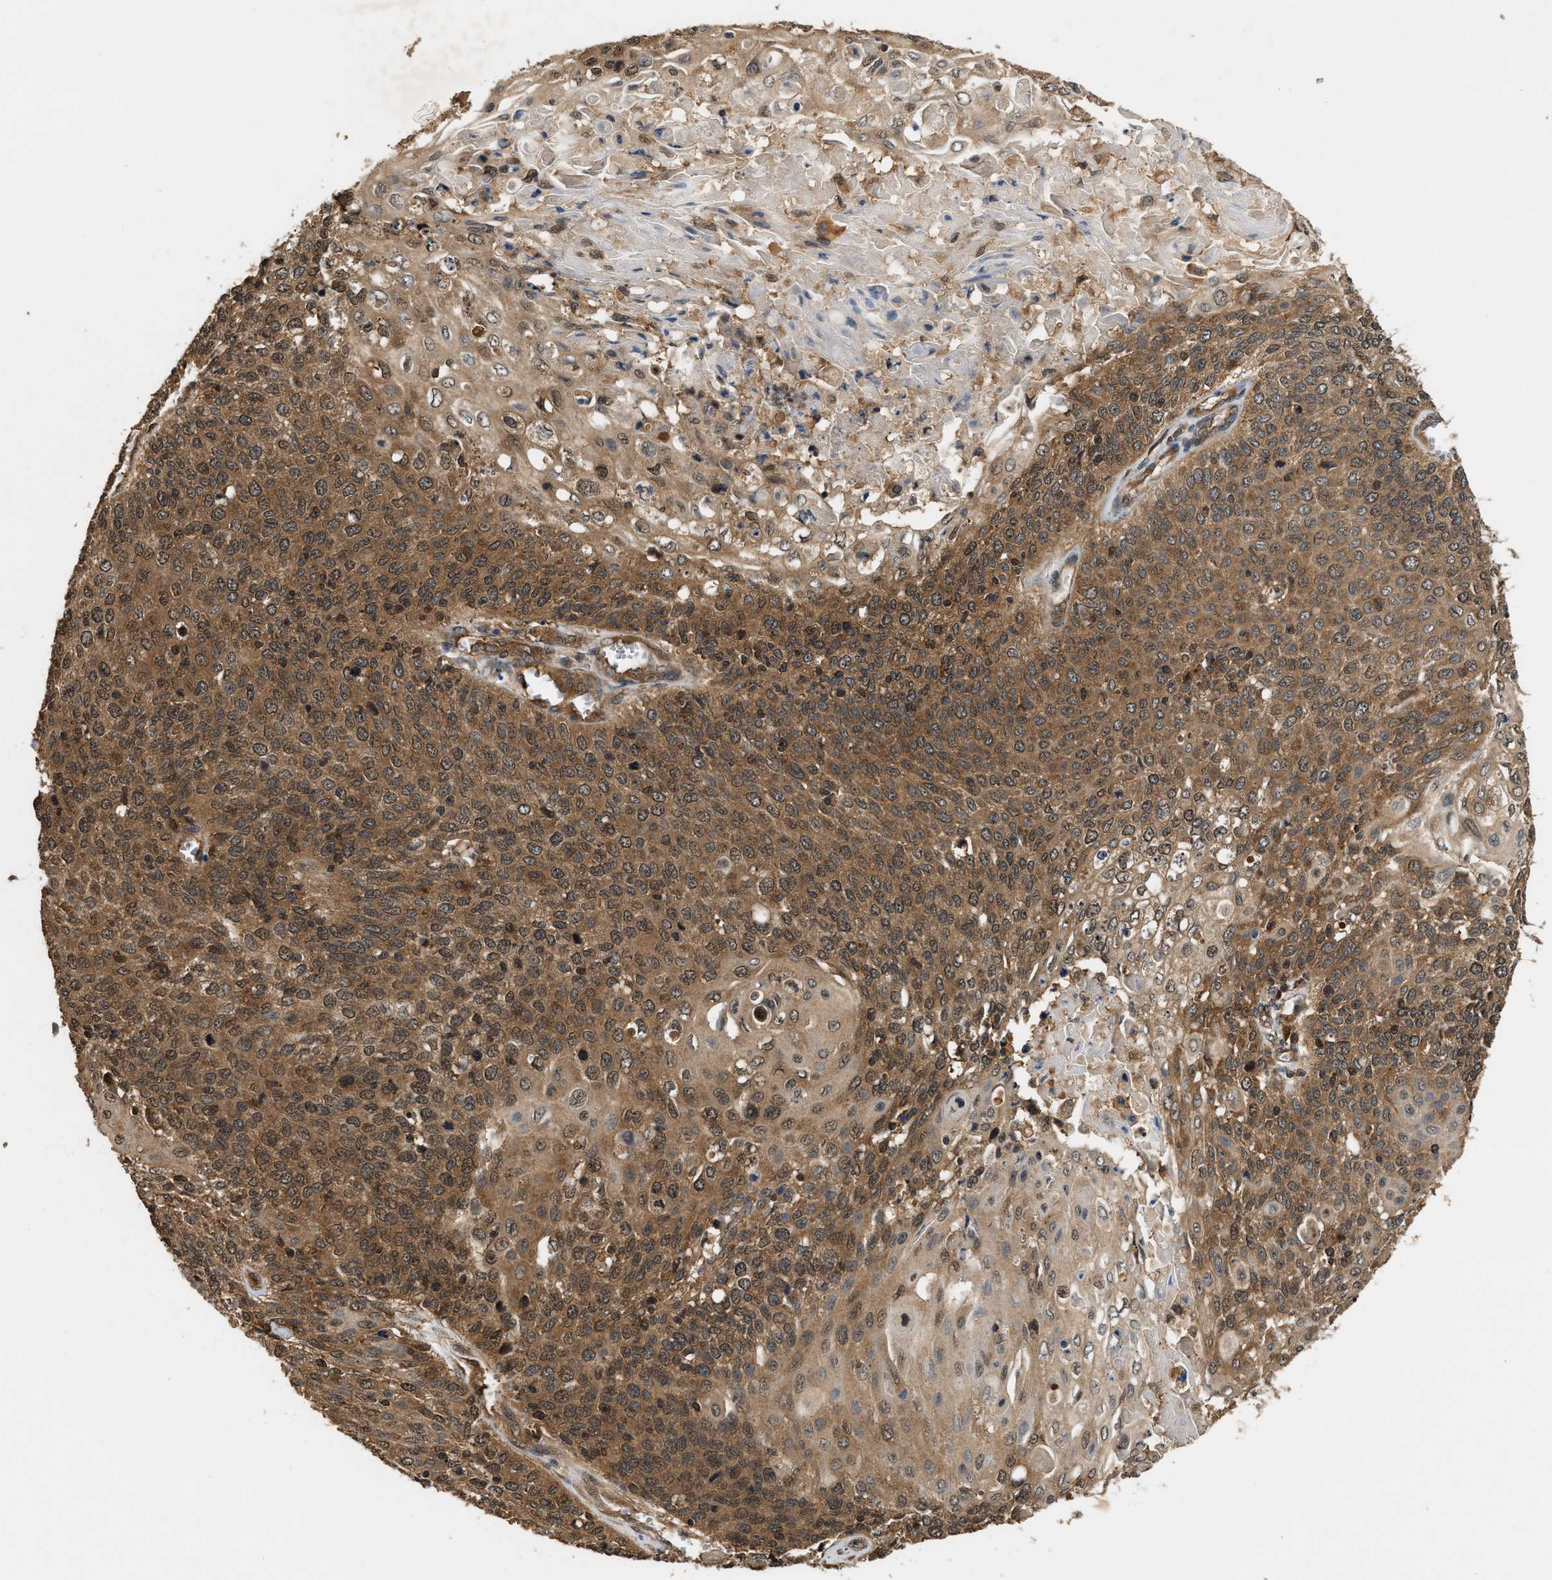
{"staining": {"intensity": "moderate", "quantity": ">75%", "location": "cytoplasmic/membranous"}, "tissue": "cervical cancer", "cell_type": "Tumor cells", "image_type": "cancer", "snomed": [{"axis": "morphology", "description": "Squamous cell carcinoma, NOS"}, {"axis": "topography", "description": "Cervix"}], "caption": "Immunohistochemistry (IHC) (DAB (3,3'-diaminobenzidine)) staining of cervical cancer (squamous cell carcinoma) shows moderate cytoplasmic/membranous protein expression in approximately >75% of tumor cells. Nuclei are stained in blue.", "gene": "DNAJC2", "patient": {"sex": "female", "age": 39}}